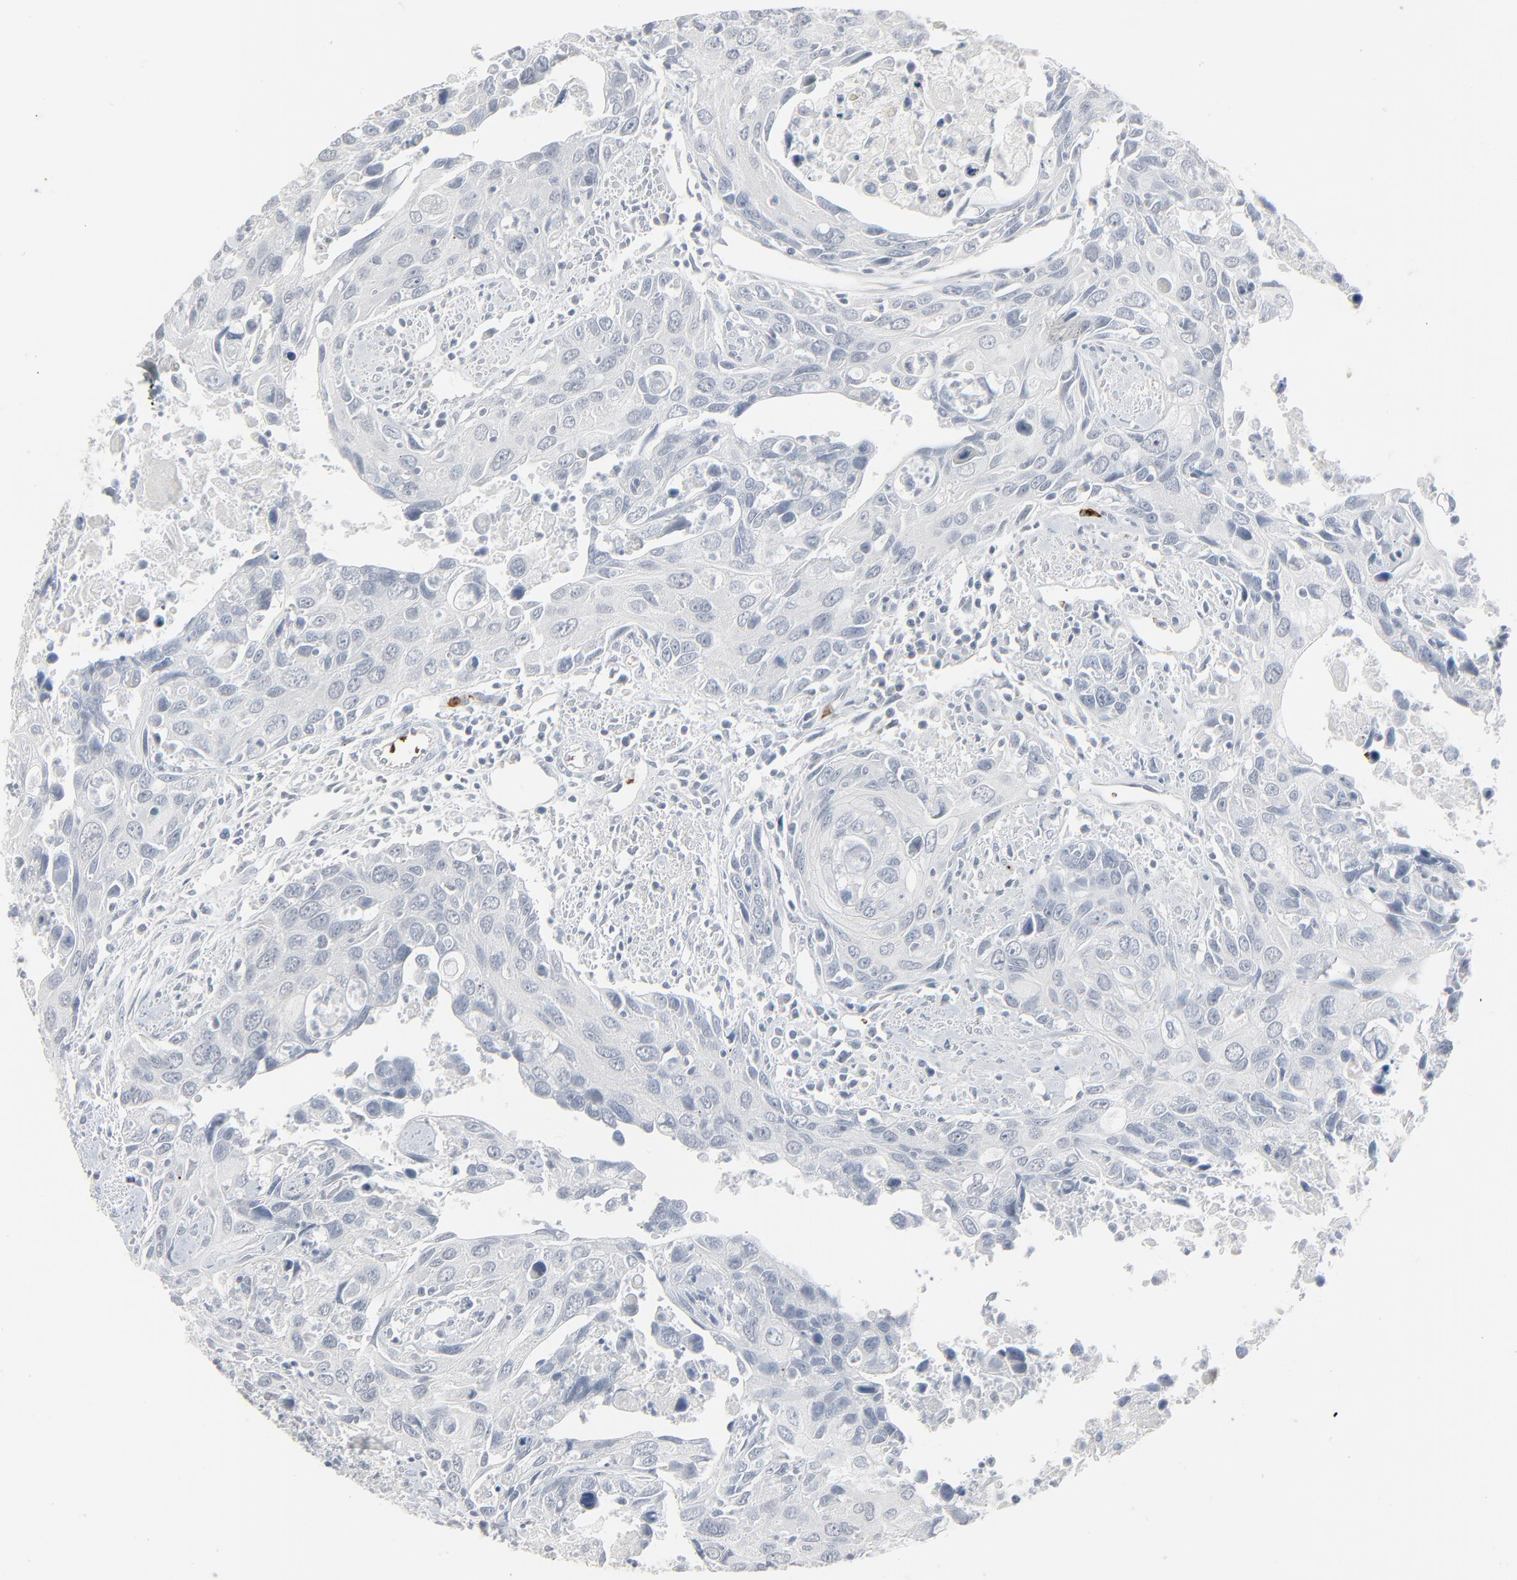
{"staining": {"intensity": "negative", "quantity": "none", "location": "none"}, "tissue": "urothelial cancer", "cell_type": "Tumor cells", "image_type": "cancer", "snomed": [{"axis": "morphology", "description": "Urothelial carcinoma, High grade"}, {"axis": "topography", "description": "Urinary bladder"}], "caption": "High power microscopy histopathology image of an immunohistochemistry (IHC) micrograph of urothelial cancer, revealing no significant positivity in tumor cells.", "gene": "SAGE1", "patient": {"sex": "male", "age": 71}}